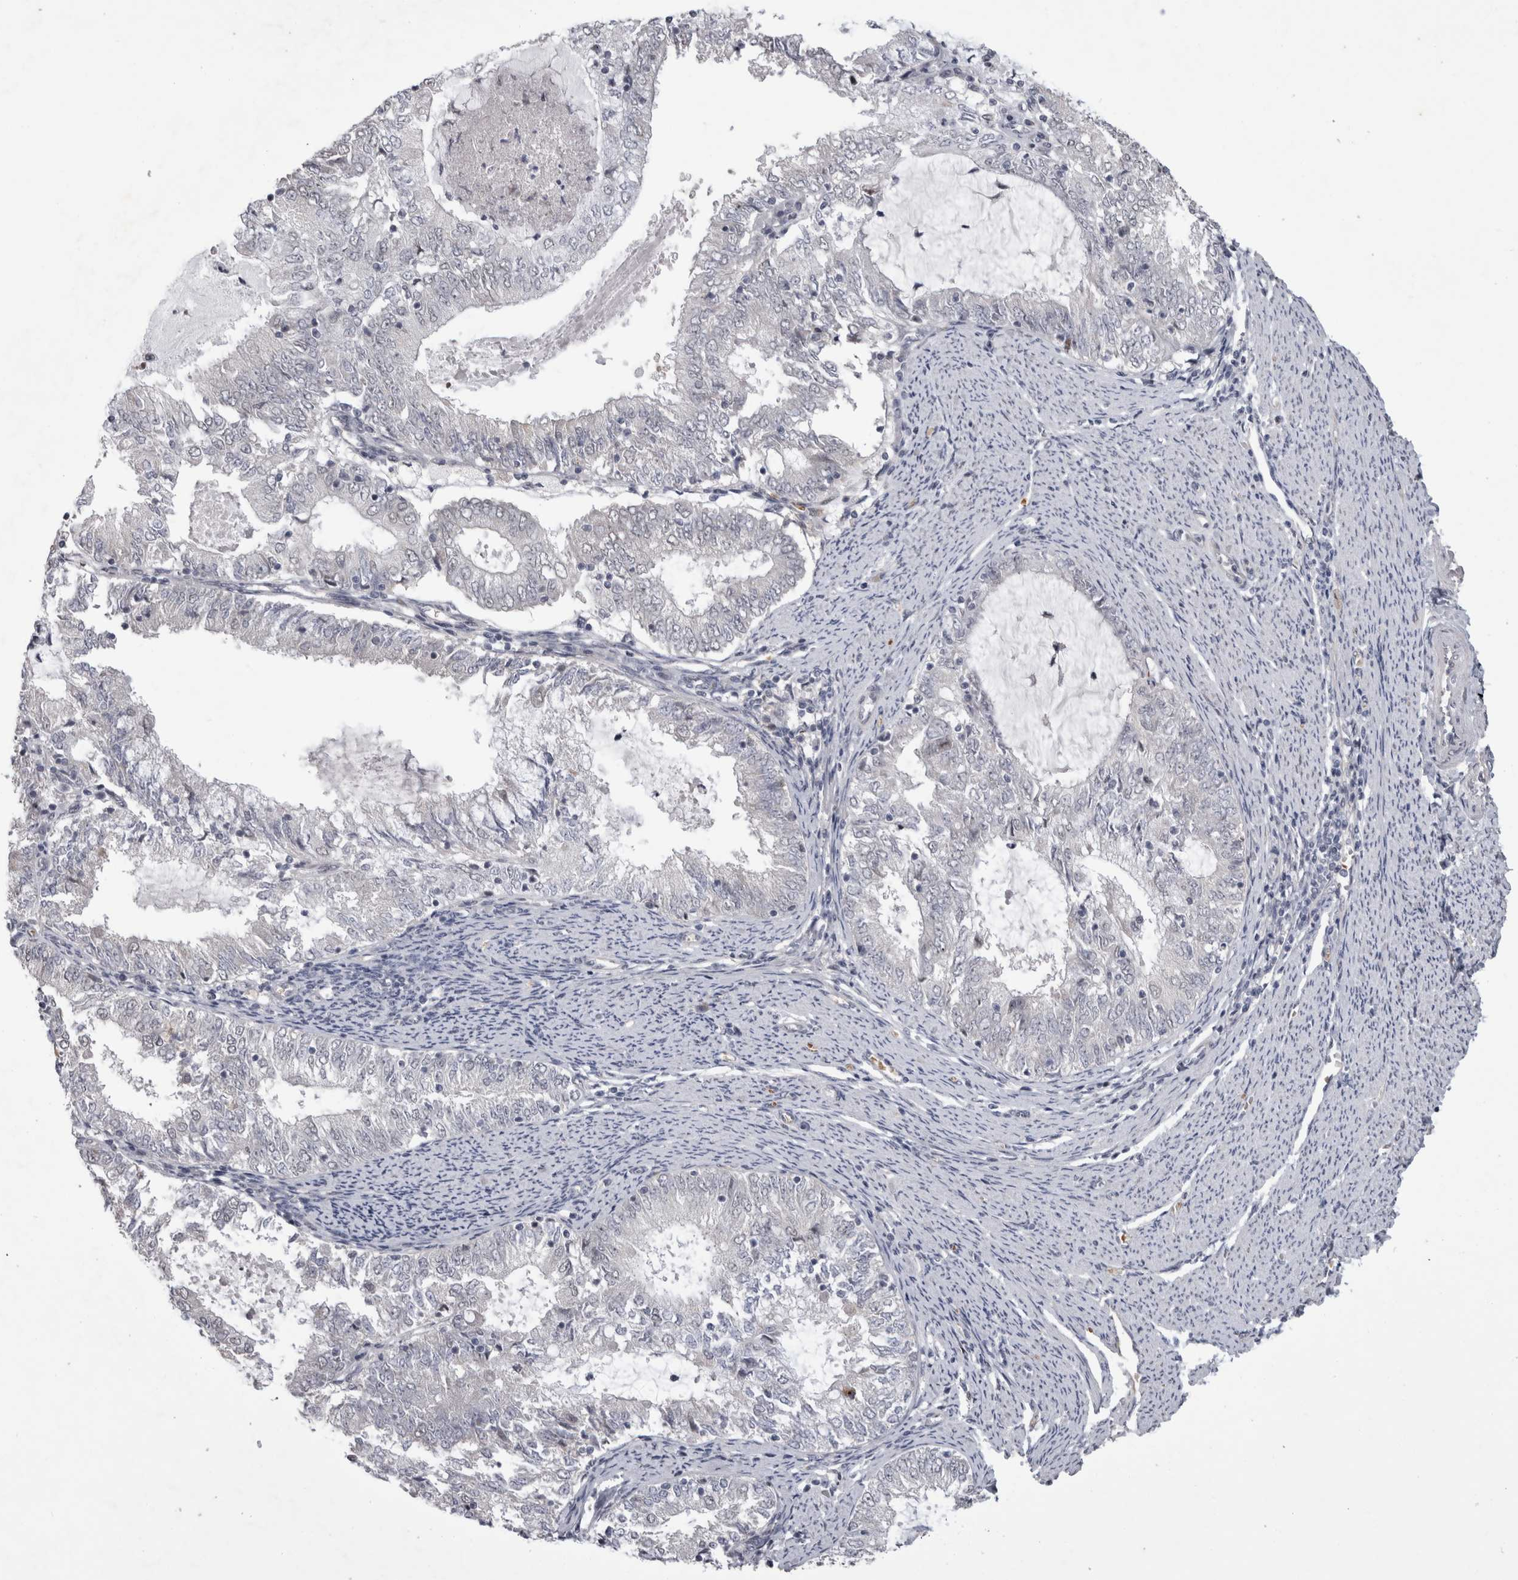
{"staining": {"intensity": "negative", "quantity": "none", "location": "none"}, "tissue": "endometrial cancer", "cell_type": "Tumor cells", "image_type": "cancer", "snomed": [{"axis": "morphology", "description": "Adenocarcinoma, NOS"}, {"axis": "topography", "description": "Endometrium"}], "caption": "IHC photomicrograph of human endometrial adenocarcinoma stained for a protein (brown), which shows no positivity in tumor cells. The staining was performed using DAB to visualize the protein expression in brown, while the nuclei were stained in blue with hematoxylin (Magnification: 20x).", "gene": "IFI44", "patient": {"sex": "female", "age": 57}}